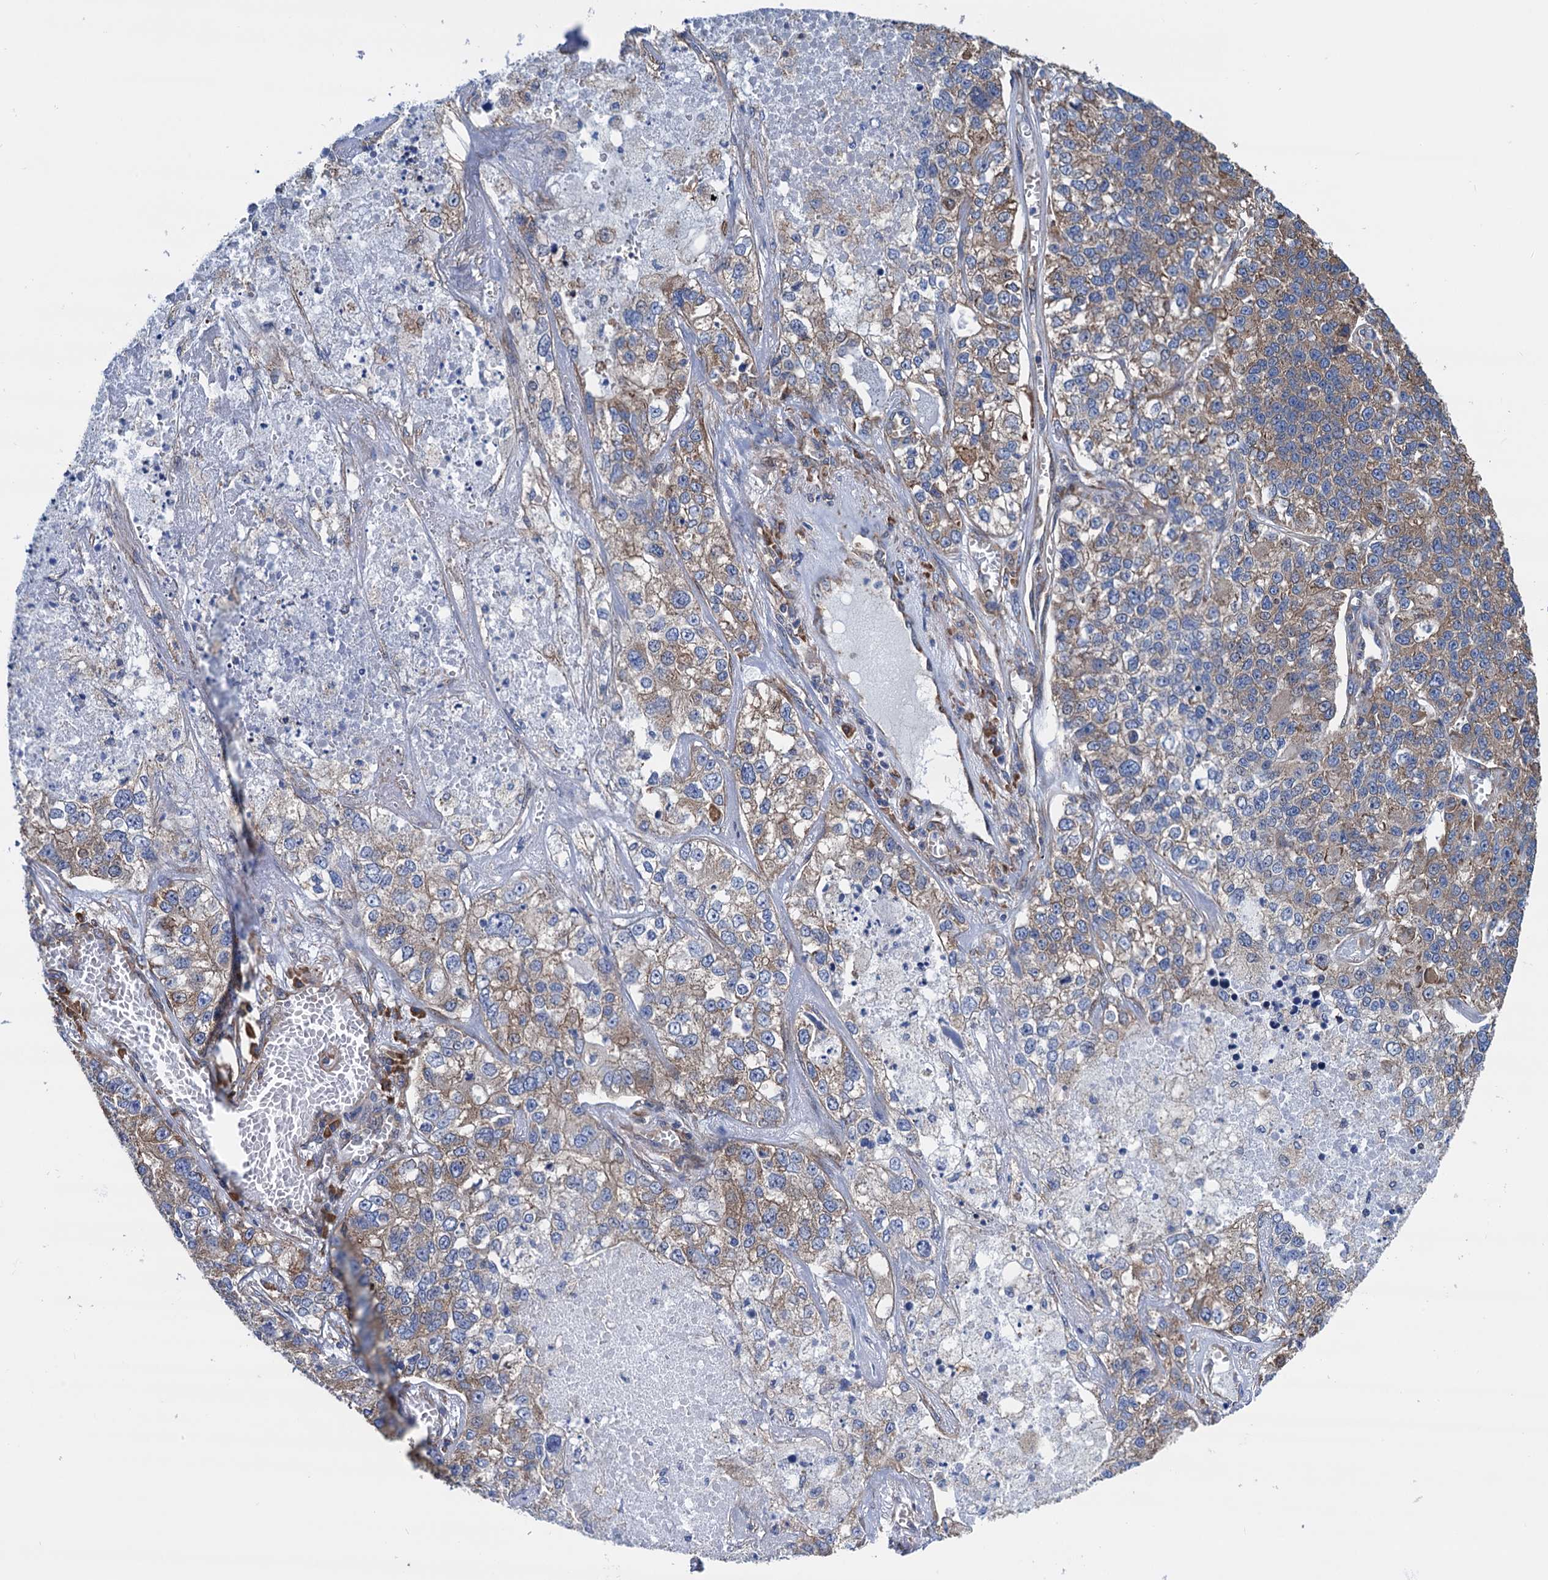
{"staining": {"intensity": "moderate", "quantity": "25%-75%", "location": "cytoplasmic/membranous"}, "tissue": "lung cancer", "cell_type": "Tumor cells", "image_type": "cancer", "snomed": [{"axis": "morphology", "description": "Adenocarcinoma, NOS"}, {"axis": "topography", "description": "Lung"}], "caption": "Immunohistochemical staining of human lung cancer (adenocarcinoma) displays moderate cytoplasmic/membranous protein expression in approximately 25%-75% of tumor cells.", "gene": "SLC12A7", "patient": {"sex": "male", "age": 49}}